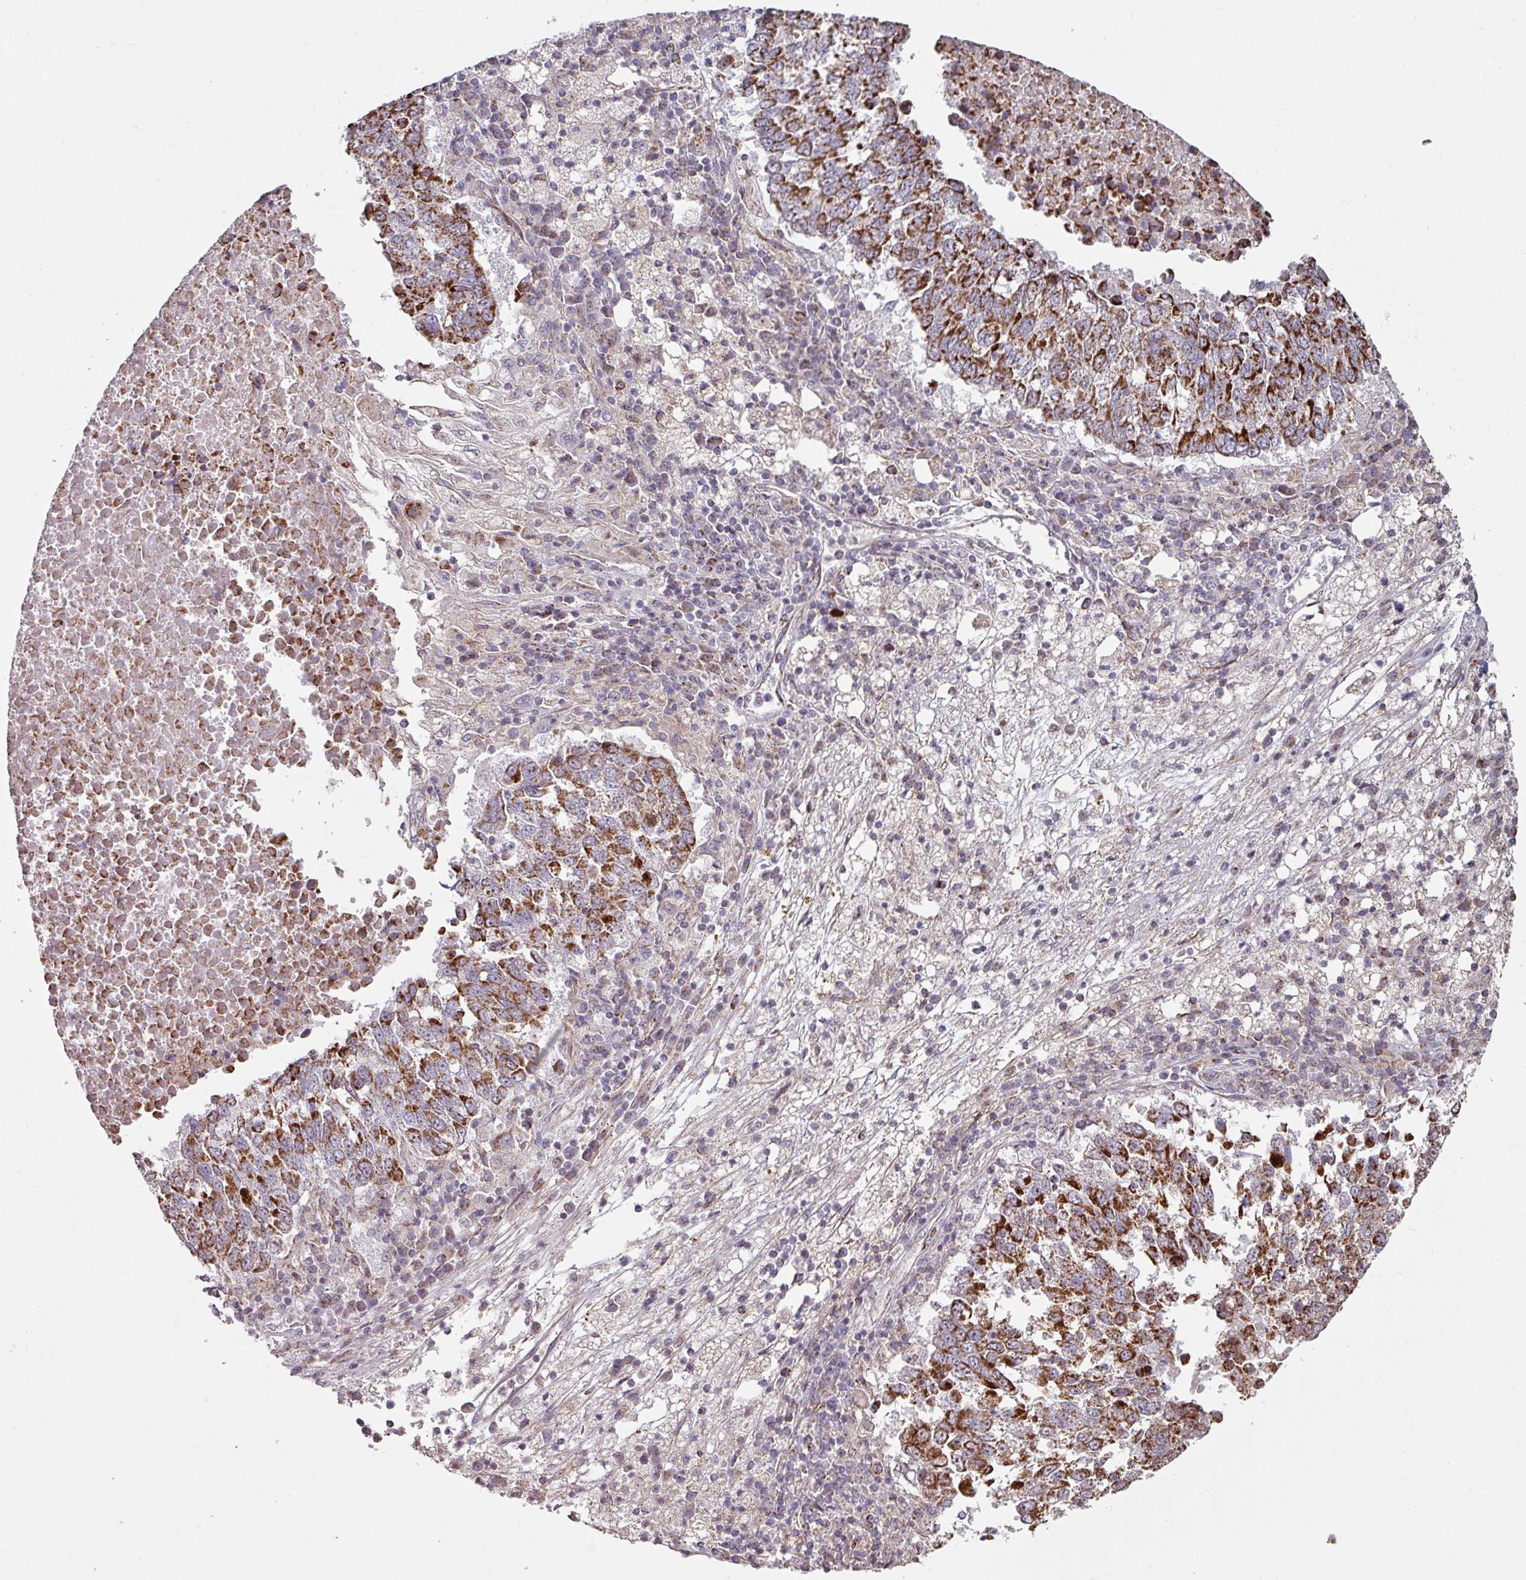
{"staining": {"intensity": "strong", "quantity": ">75%", "location": "cytoplasmic/membranous"}, "tissue": "lung cancer", "cell_type": "Tumor cells", "image_type": "cancer", "snomed": [{"axis": "morphology", "description": "Squamous cell carcinoma, NOS"}, {"axis": "topography", "description": "Lung"}], "caption": "This is an image of immunohistochemistry (IHC) staining of squamous cell carcinoma (lung), which shows strong positivity in the cytoplasmic/membranous of tumor cells.", "gene": "OR2D3", "patient": {"sex": "male", "age": 73}}